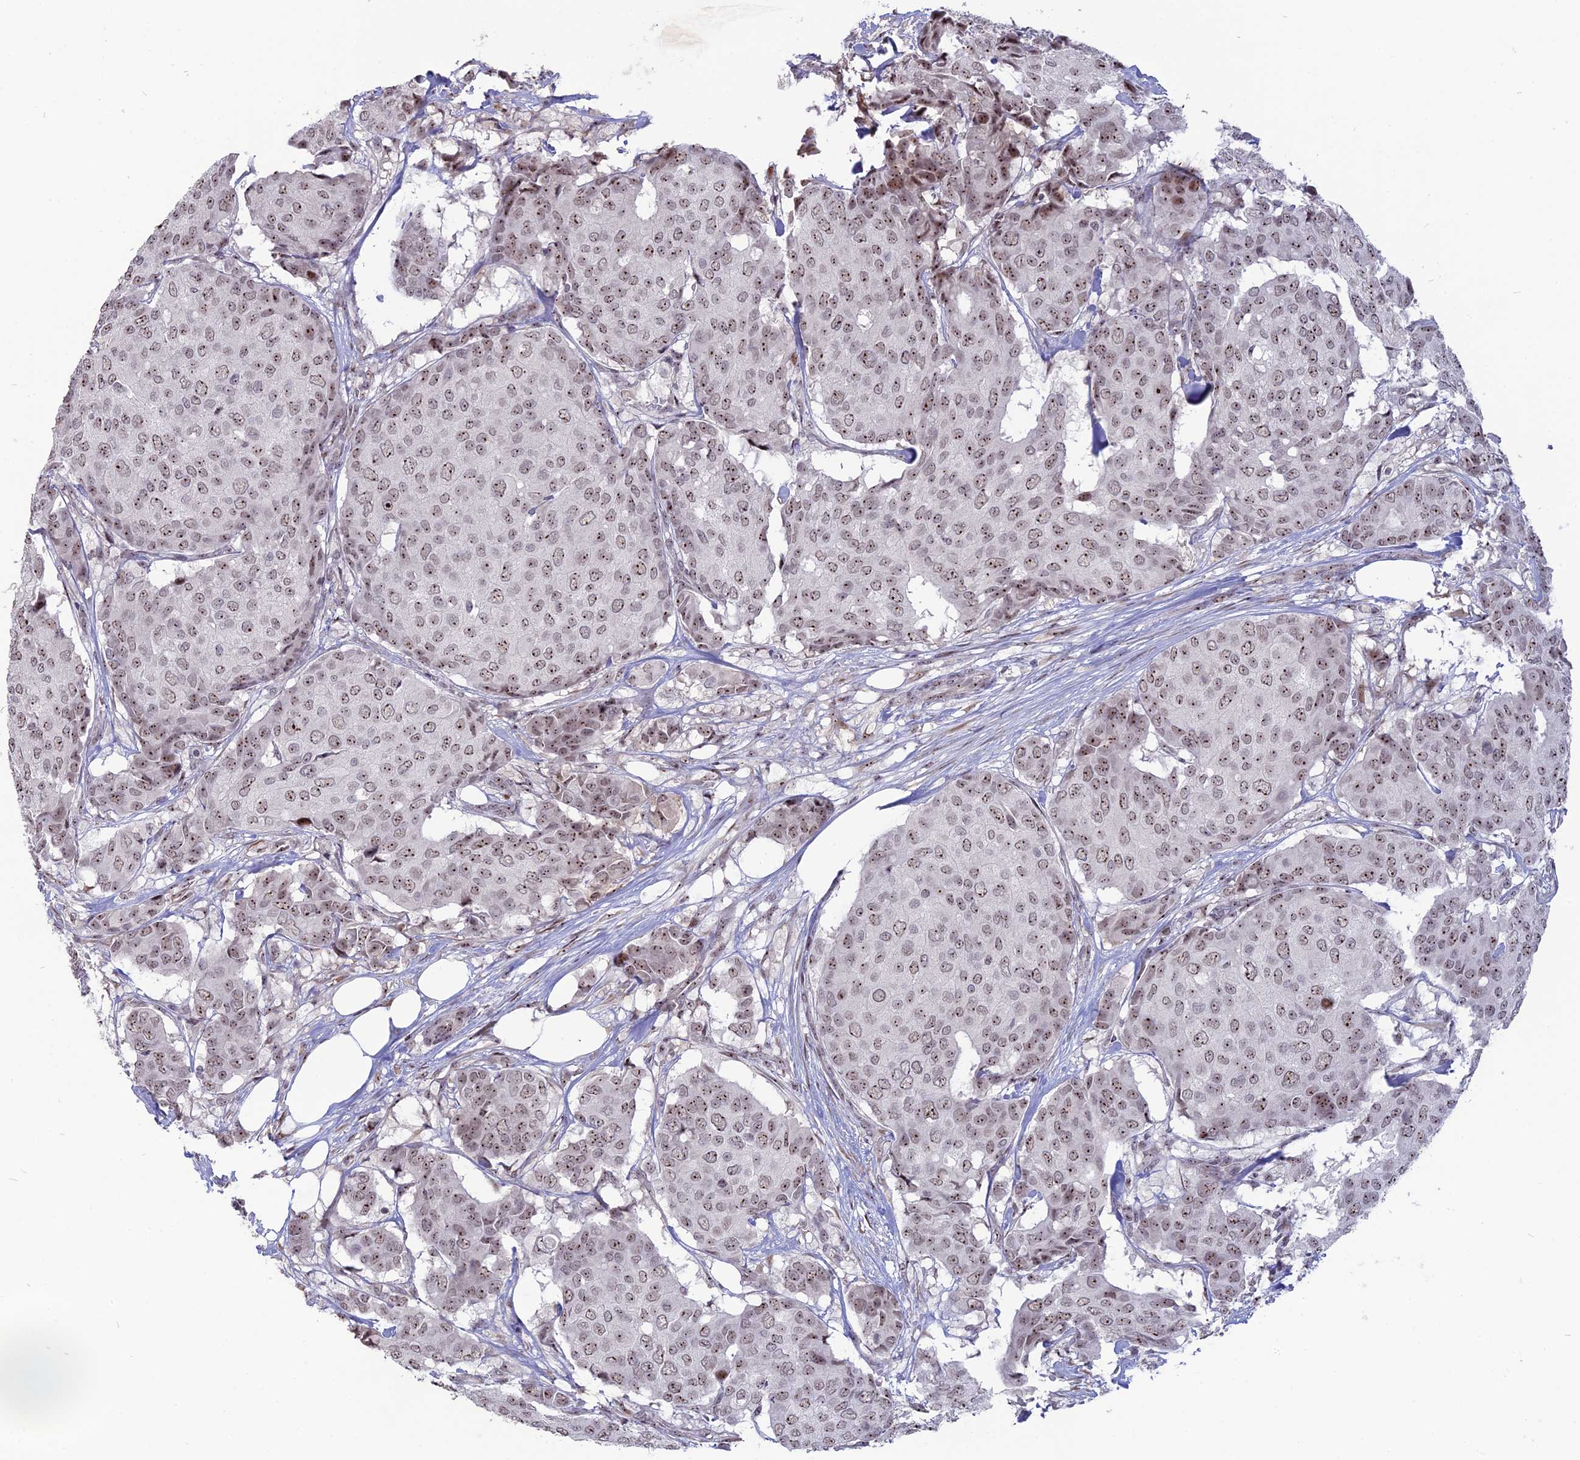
{"staining": {"intensity": "moderate", "quantity": ">75%", "location": "nuclear"}, "tissue": "breast cancer", "cell_type": "Tumor cells", "image_type": "cancer", "snomed": [{"axis": "morphology", "description": "Duct carcinoma"}, {"axis": "topography", "description": "Breast"}], "caption": "A photomicrograph of breast cancer (invasive ductal carcinoma) stained for a protein reveals moderate nuclear brown staining in tumor cells. (DAB (3,3'-diaminobenzidine) IHC, brown staining for protein, blue staining for nuclei).", "gene": "FAM131A", "patient": {"sex": "female", "age": 75}}